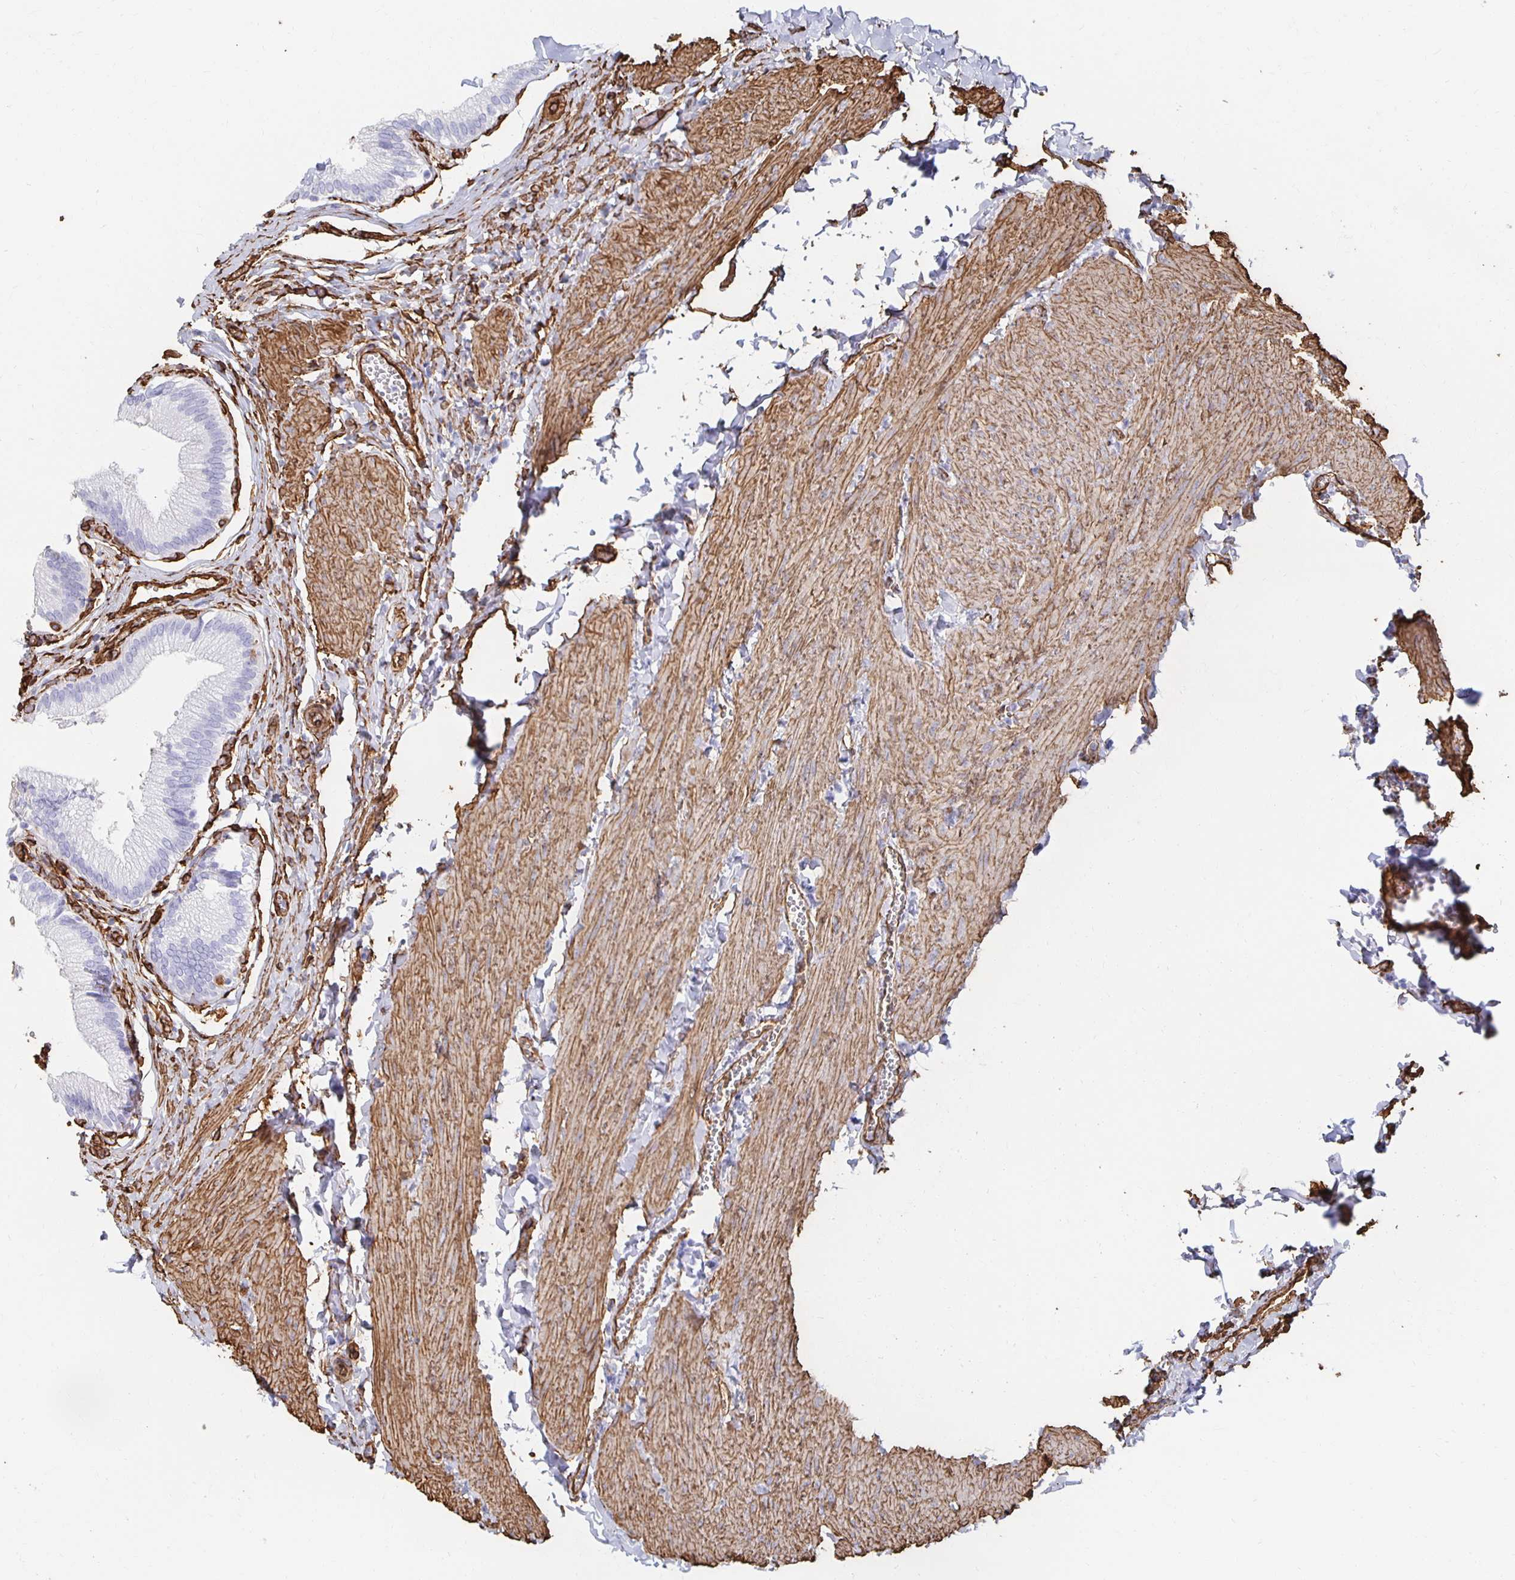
{"staining": {"intensity": "negative", "quantity": "none", "location": "none"}, "tissue": "gallbladder", "cell_type": "Glandular cells", "image_type": "normal", "snomed": [{"axis": "morphology", "description": "Normal tissue, NOS"}, {"axis": "topography", "description": "Gallbladder"}, {"axis": "topography", "description": "Peripheral nerve tissue"}], "caption": "Immunohistochemistry image of benign gallbladder: human gallbladder stained with DAB (3,3'-diaminobenzidine) exhibits no significant protein positivity in glandular cells. (Brightfield microscopy of DAB (3,3'-diaminobenzidine) IHC at high magnification).", "gene": "VIPR2", "patient": {"sex": "male", "age": 17}}